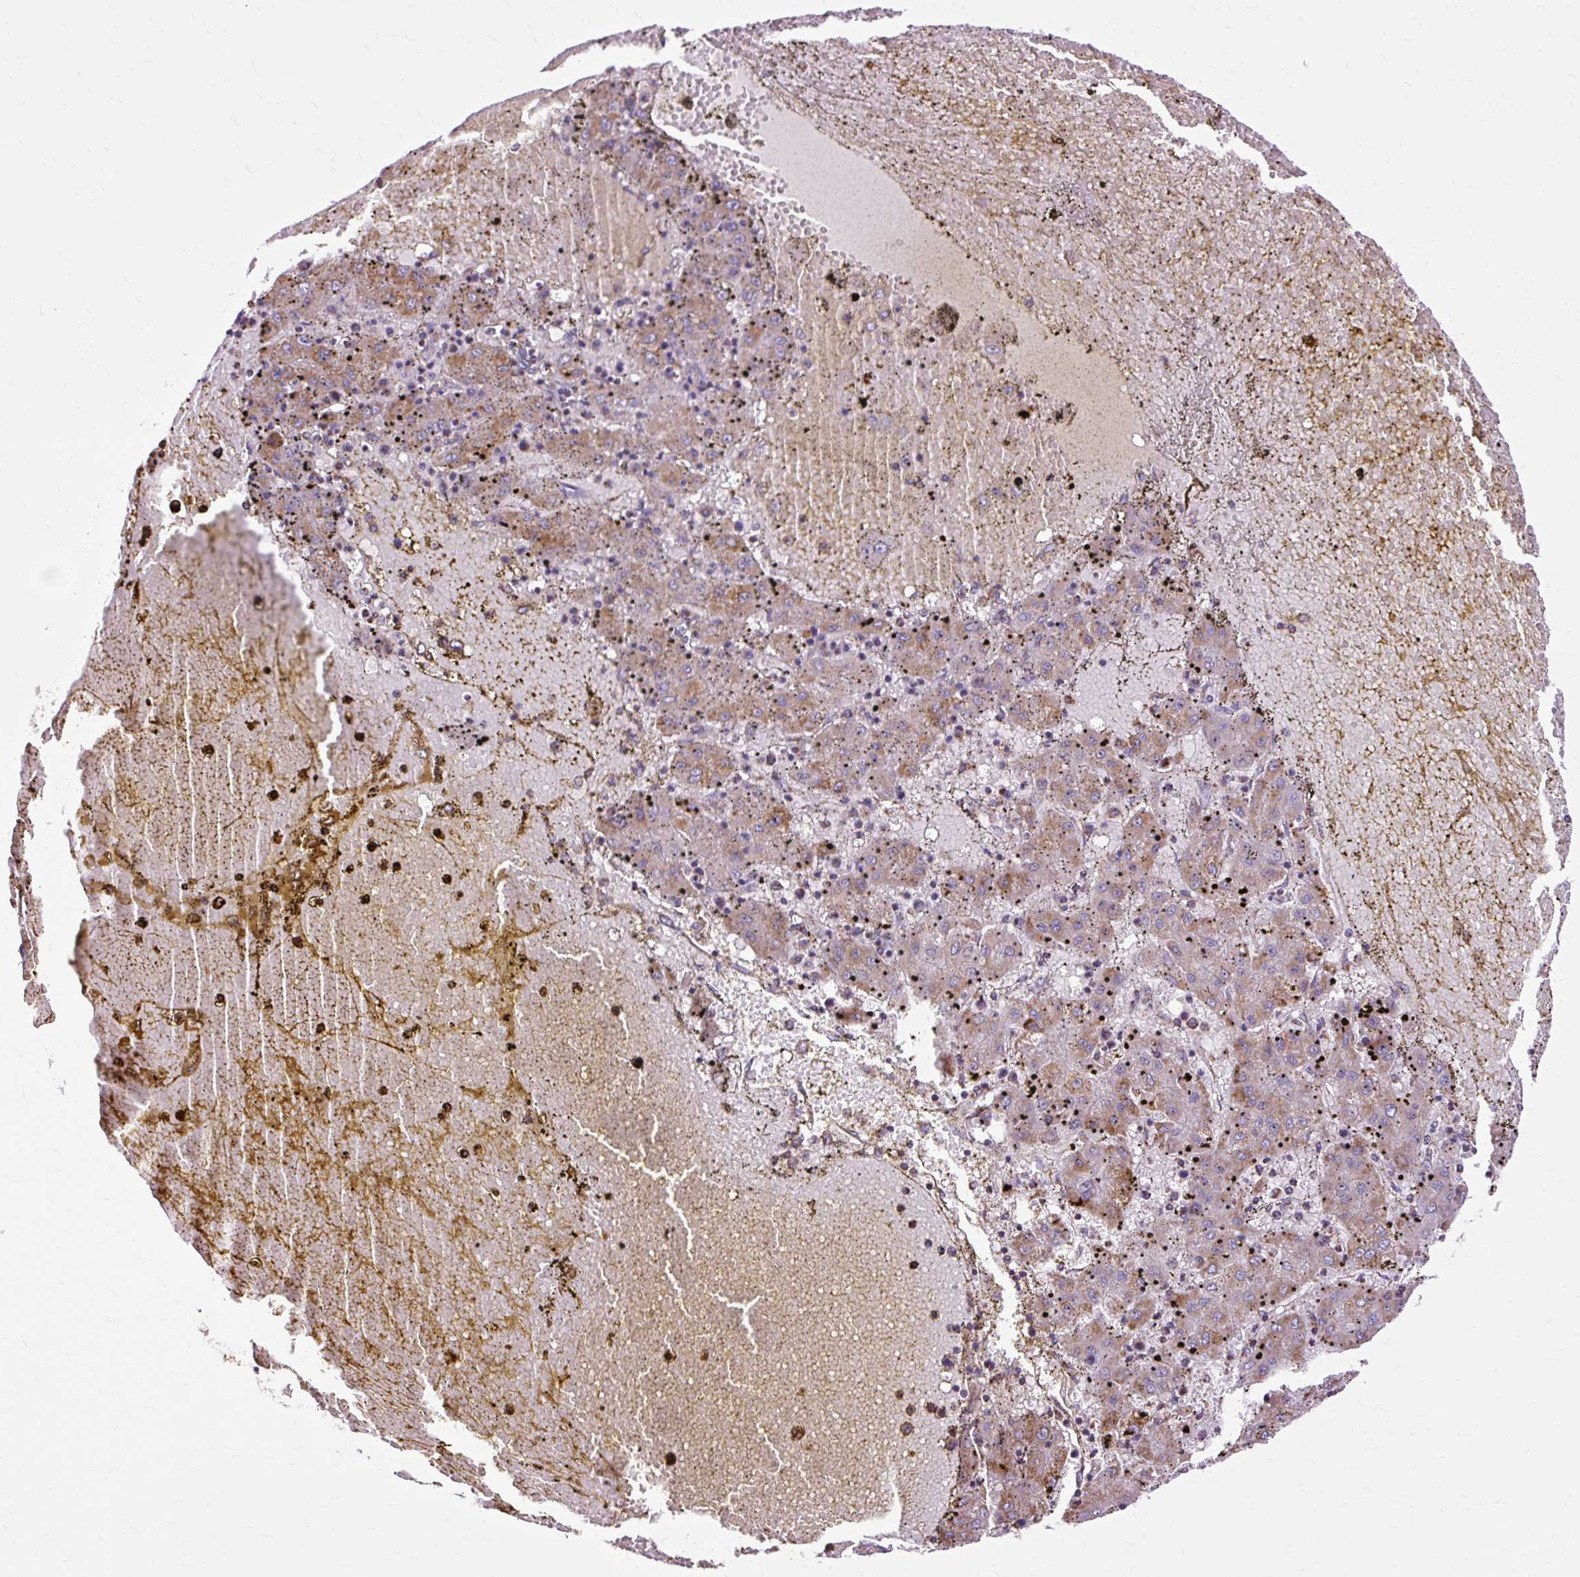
{"staining": {"intensity": "strong", "quantity": ">75%", "location": "cytoplasmic/membranous"}, "tissue": "liver cancer", "cell_type": "Tumor cells", "image_type": "cancer", "snomed": [{"axis": "morphology", "description": "Carcinoma, Hepatocellular, NOS"}, {"axis": "topography", "description": "Liver"}], "caption": "Immunohistochemistry image of neoplastic tissue: human liver cancer stained using IHC displays high levels of strong protein expression localized specifically in the cytoplasmic/membranous of tumor cells, appearing as a cytoplasmic/membranous brown color.", "gene": "DLAT", "patient": {"sex": "male", "age": 72}}